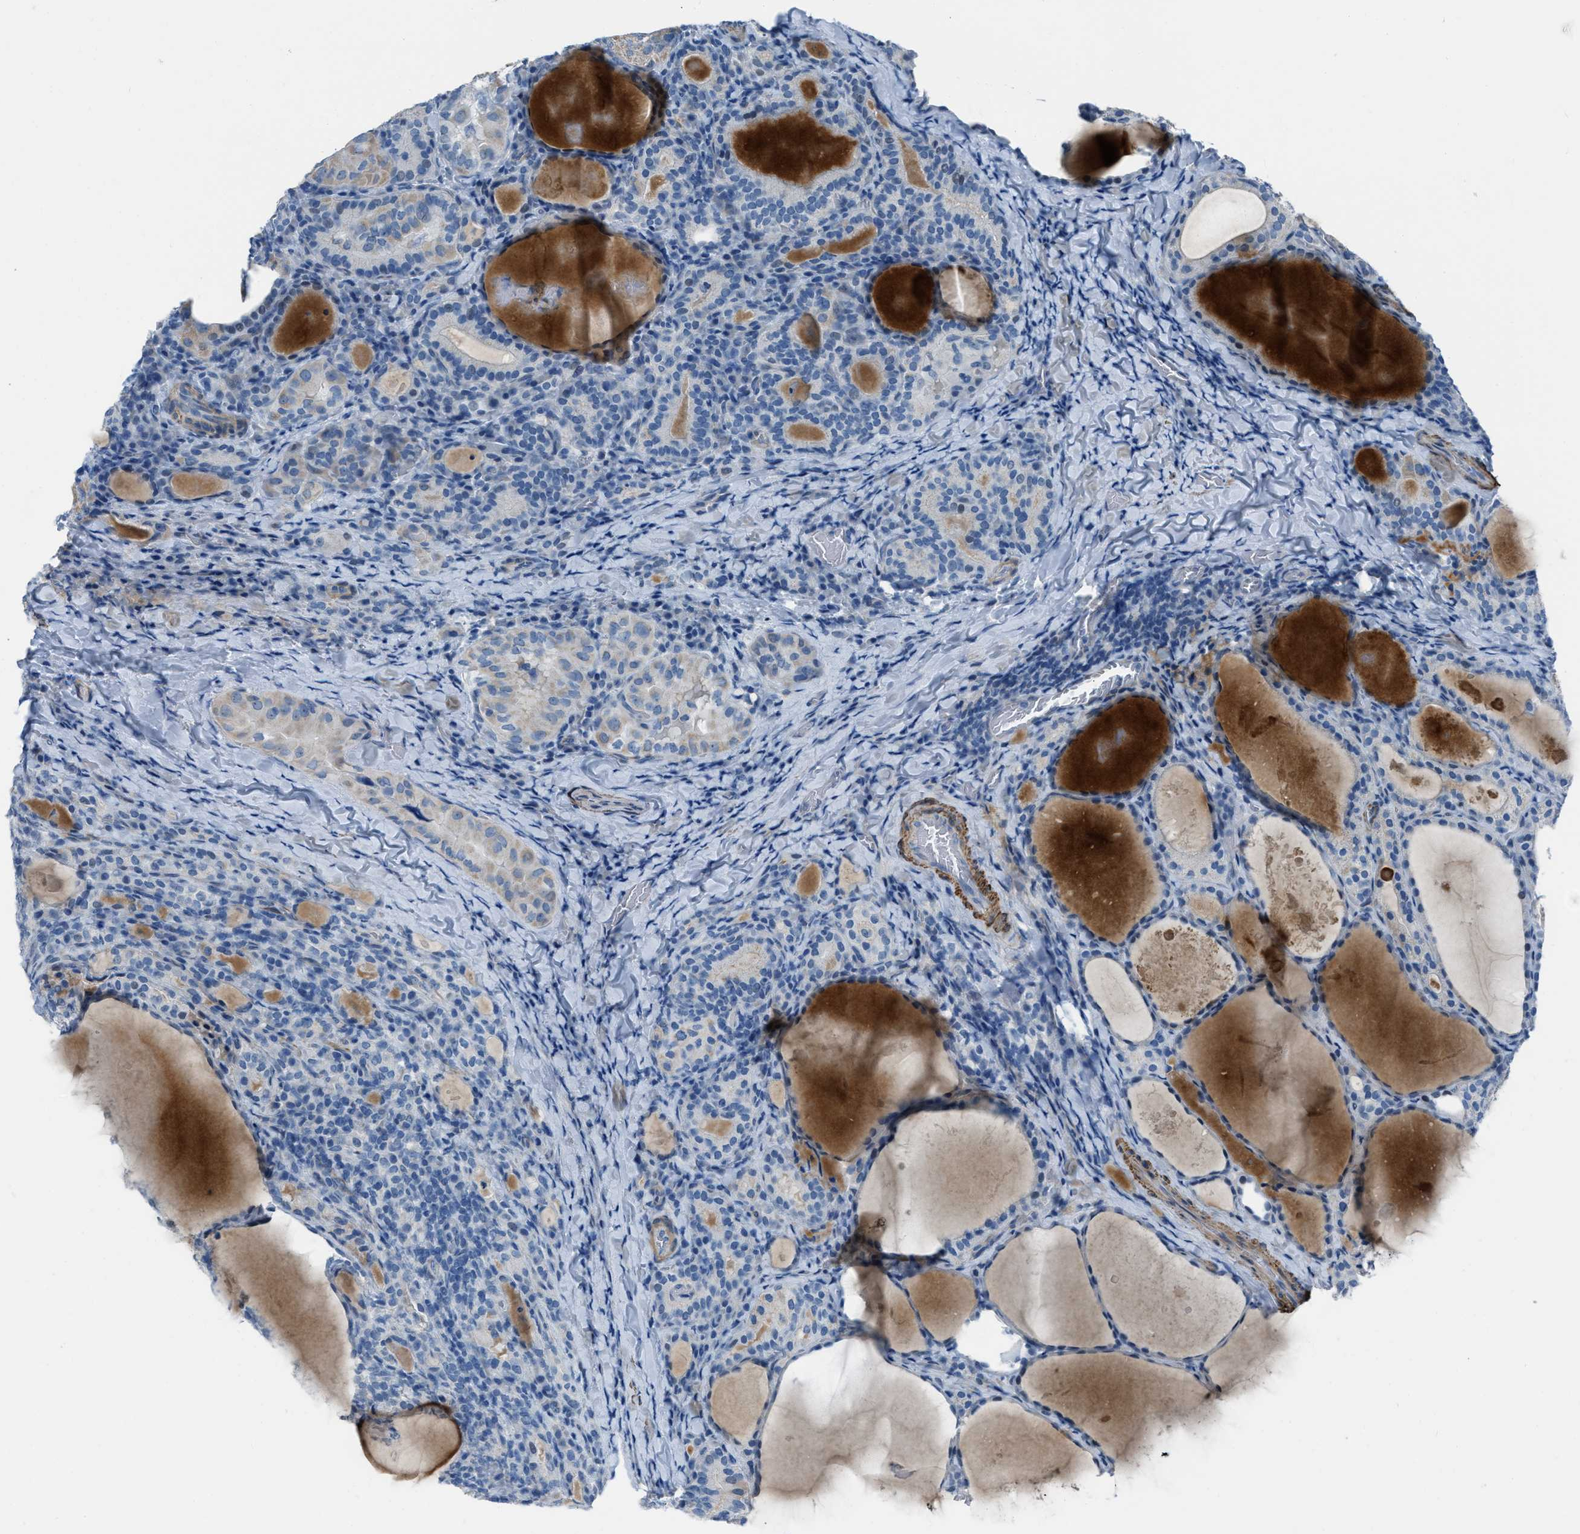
{"staining": {"intensity": "negative", "quantity": "none", "location": "none"}, "tissue": "thyroid cancer", "cell_type": "Tumor cells", "image_type": "cancer", "snomed": [{"axis": "morphology", "description": "Papillary adenocarcinoma, NOS"}, {"axis": "topography", "description": "Thyroid gland"}], "caption": "A histopathology image of papillary adenocarcinoma (thyroid) stained for a protein demonstrates no brown staining in tumor cells. (DAB (3,3'-diaminobenzidine) IHC visualized using brightfield microscopy, high magnification).", "gene": "SPATC1L", "patient": {"sex": "female", "age": 42}}